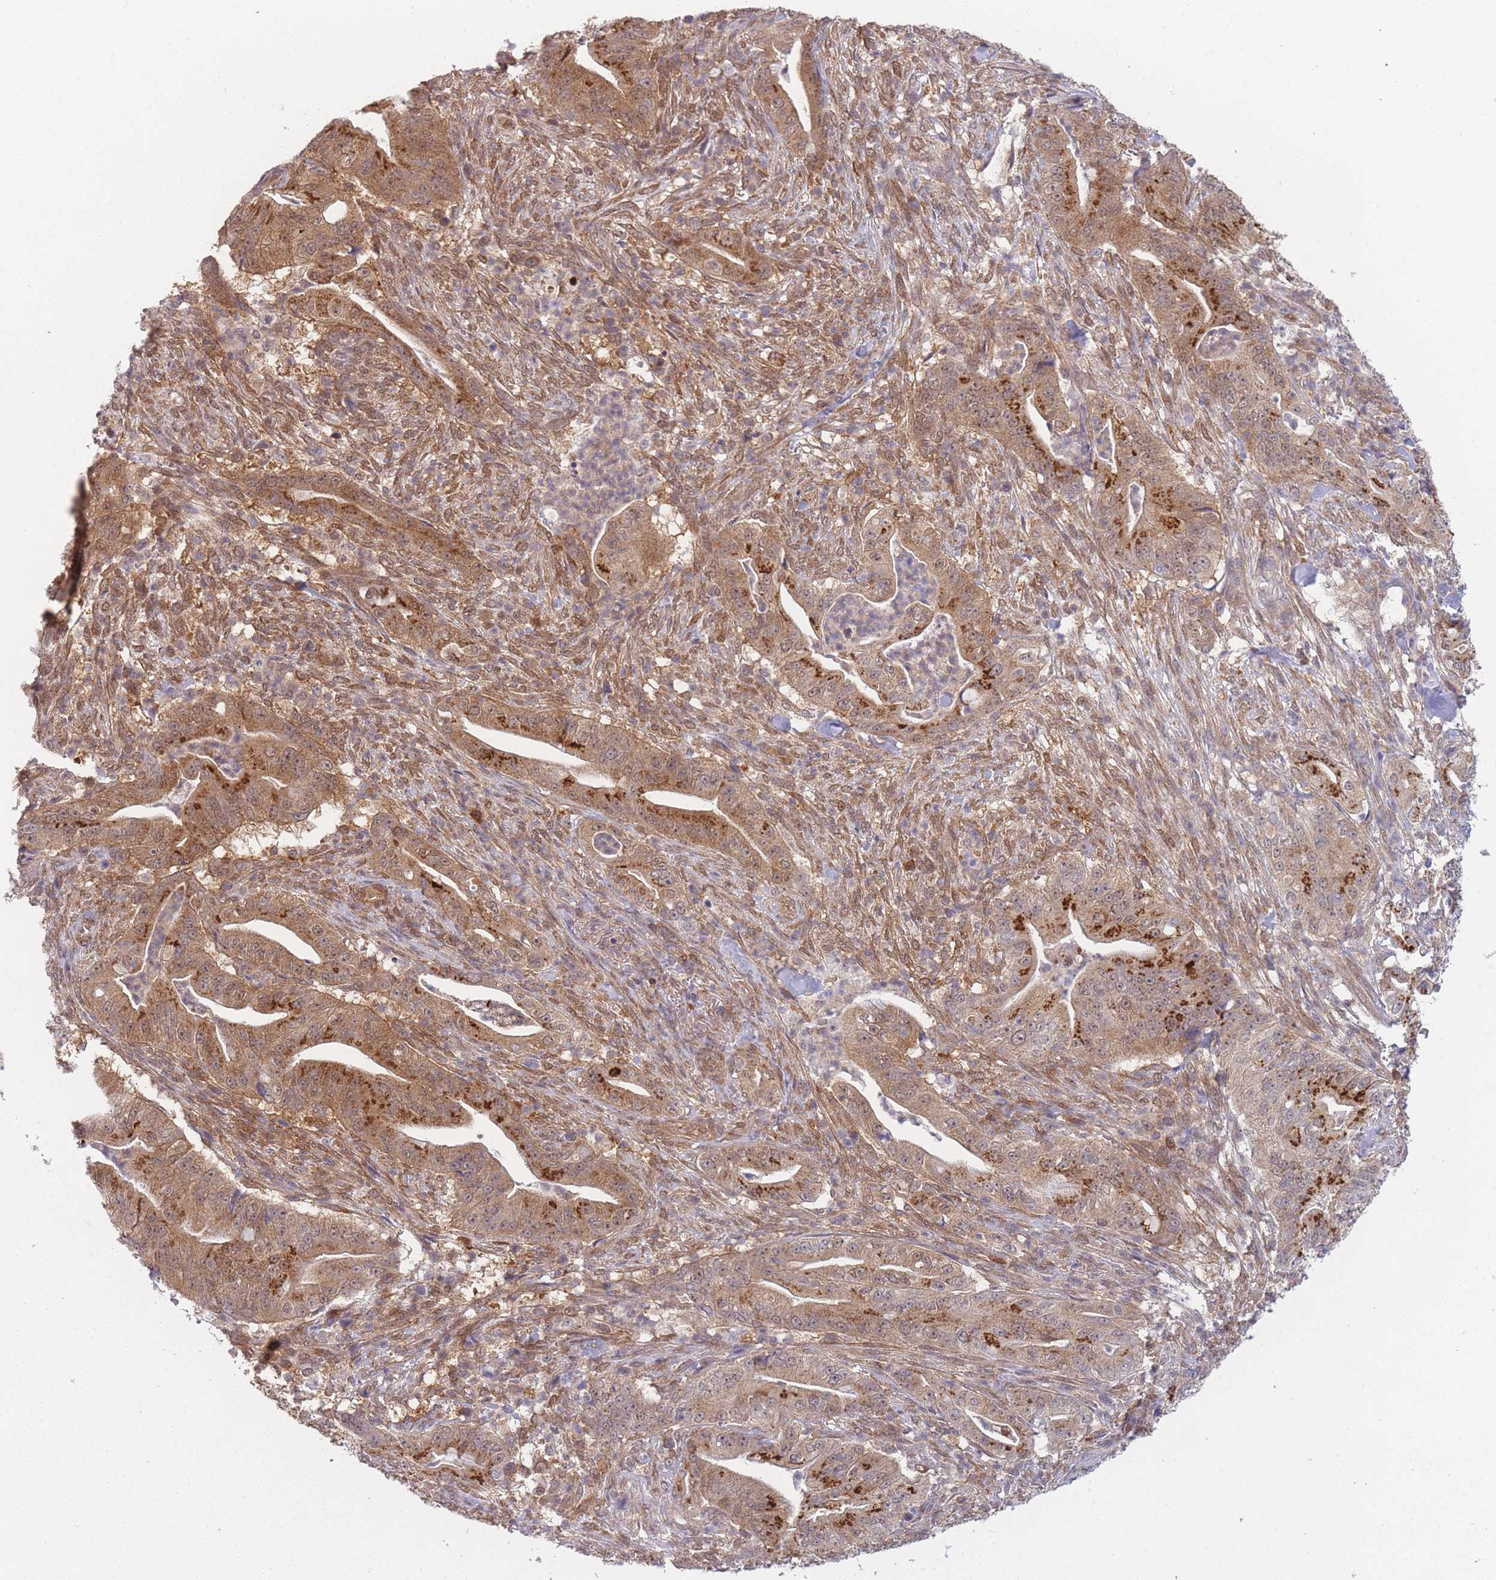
{"staining": {"intensity": "strong", "quantity": ">75%", "location": "cytoplasmic/membranous"}, "tissue": "pancreatic cancer", "cell_type": "Tumor cells", "image_type": "cancer", "snomed": [{"axis": "morphology", "description": "Adenocarcinoma, NOS"}, {"axis": "topography", "description": "Pancreas"}], "caption": "Pancreatic cancer (adenocarcinoma) stained with immunohistochemistry (IHC) demonstrates strong cytoplasmic/membranous staining in about >75% of tumor cells. (DAB IHC, brown staining for protein, blue staining for nuclei).", "gene": "MRI1", "patient": {"sex": "male", "age": 71}}